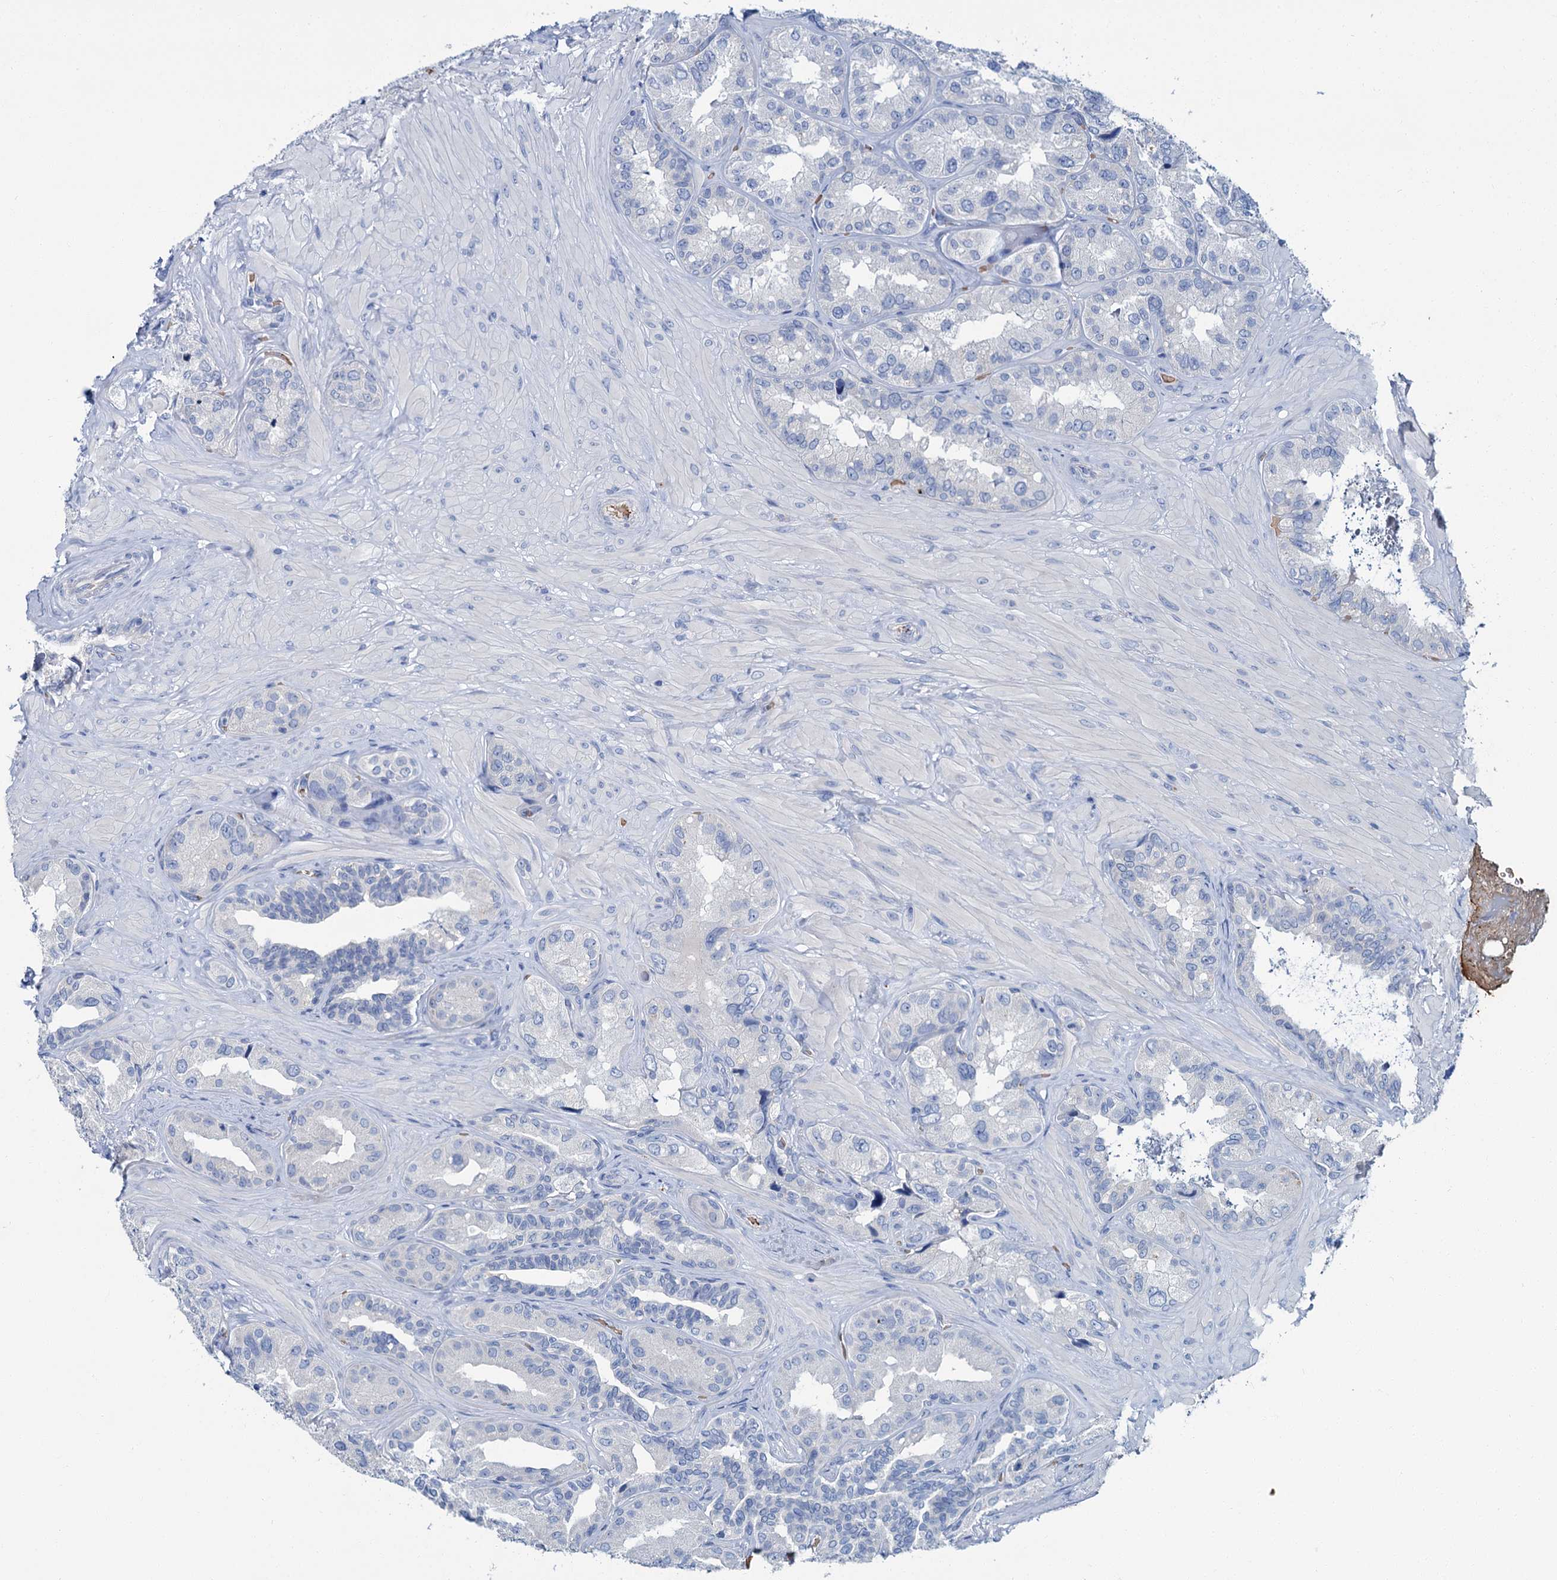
{"staining": {"intensity": "negative", "quantity": "none", "location": "none"}, "tissue": "seminal vesicle", "cell_type": "Glandular cells", "image_type": "normal", "snomed": [{"axis": "morphology", "description": "Normal tissue, NOS"}, {"axis": "topography", "description": "Seminal veicle"}, {"axis": "topography", "description": "Peripheral nerve tissue"}], "caption": "An immunohistochemistry (IHC) histopathology image of unremarkable seminal vesicle is shown. There is no staining in glandular cells of seminal vesicle. The staining is performed using DAB brown chromogen with nuclei counter-stained in using hematoxylin.", "gene": "ATG2A", "patient": {"sex": "male", "age": 67}}